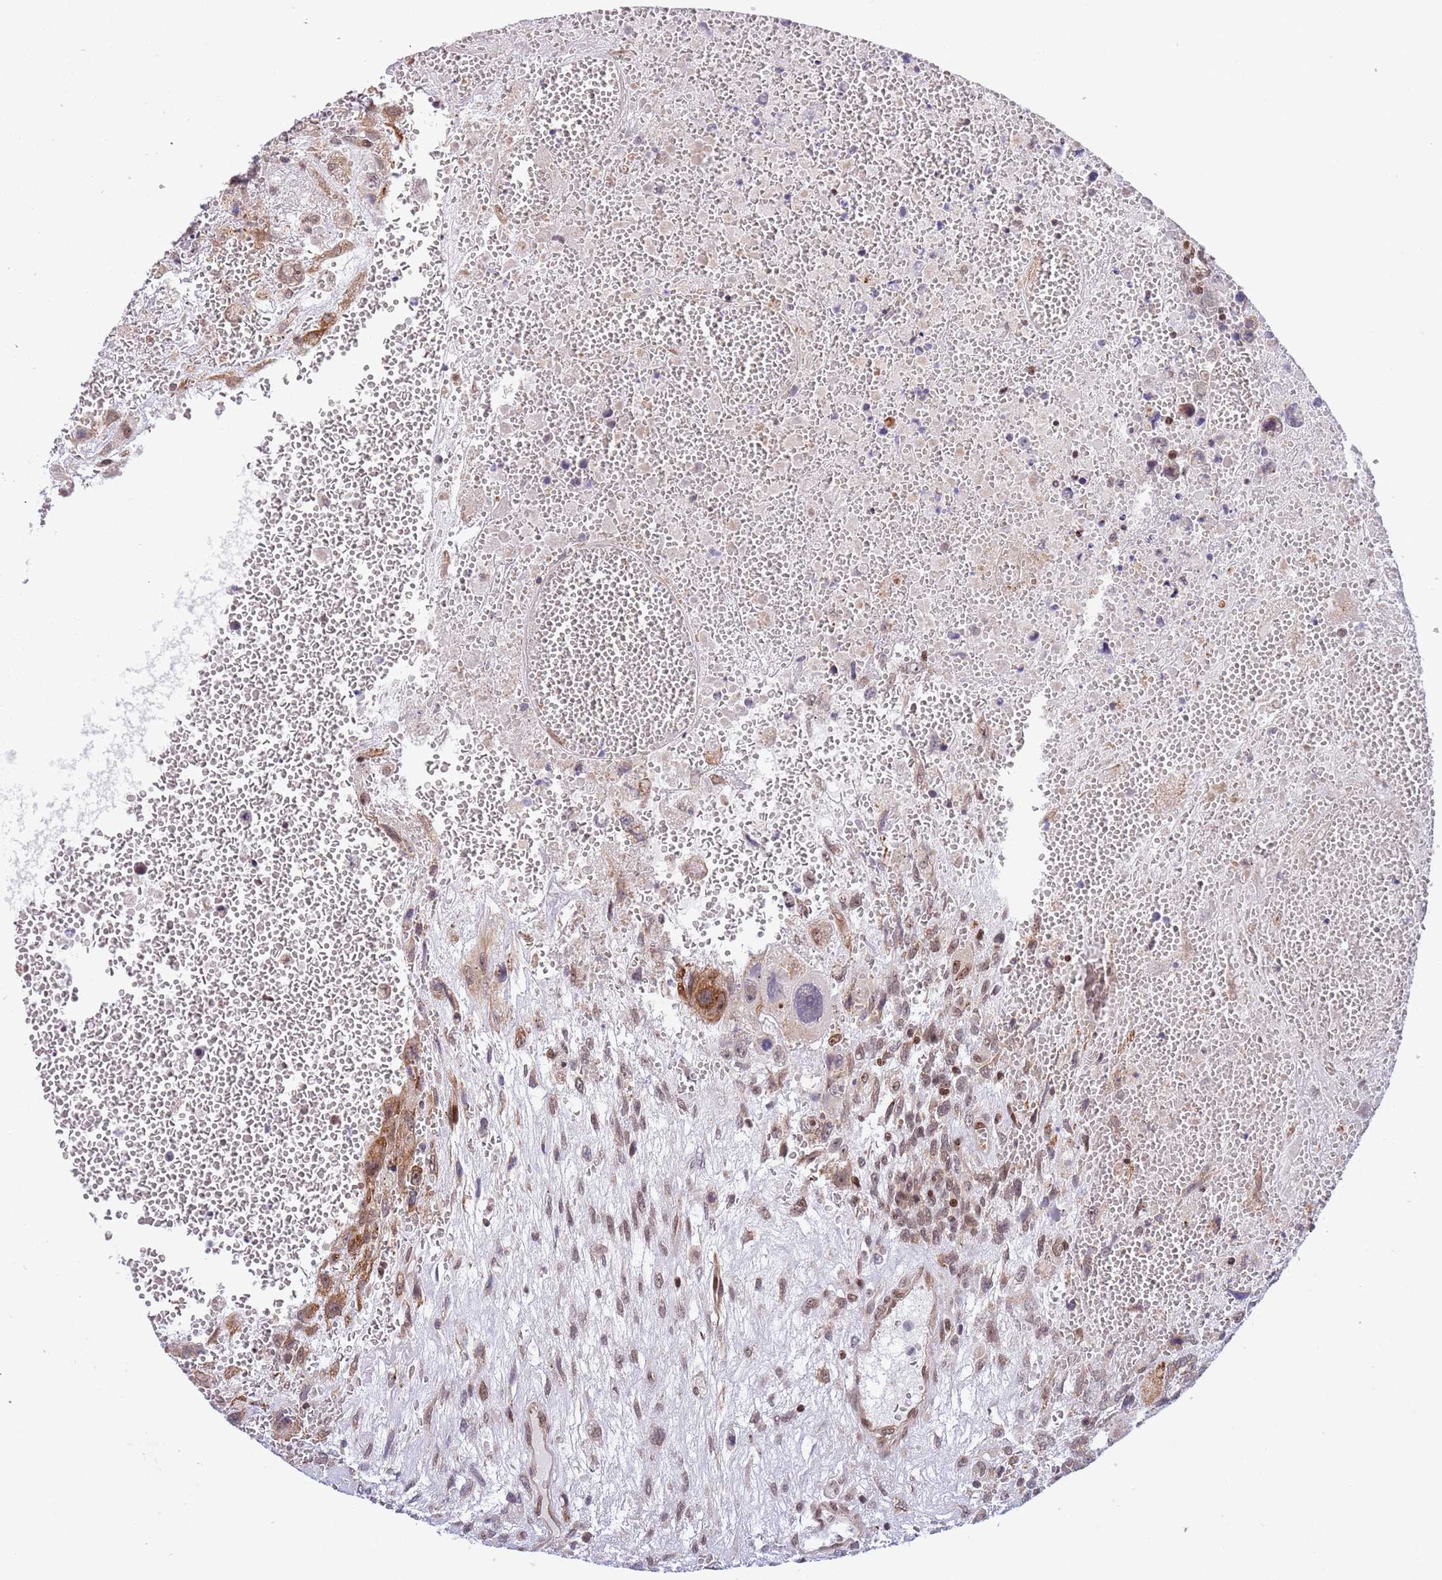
{"staining": {"intensity": "moderate", "quantity": "<25%", "location": "cytoplasmic/membranous"}, "tissue": "testis cancer", "cell_type": "Tumor cells", "image_type": "cancer", "snomed": [{"axis": "morphology", "description": "Carcinoma, Embryonal, NOS"}, {"axis": "topography", "description": "Testis"}], "caption": "This image shows IHC staining of testis cancer (embryonal carcinoma), with low moderate cytoplasmic/membranous expression in approximately <25% of tumor cells.", "gene": "TBX10", "patient": {"sex": "male", "age": 28}}